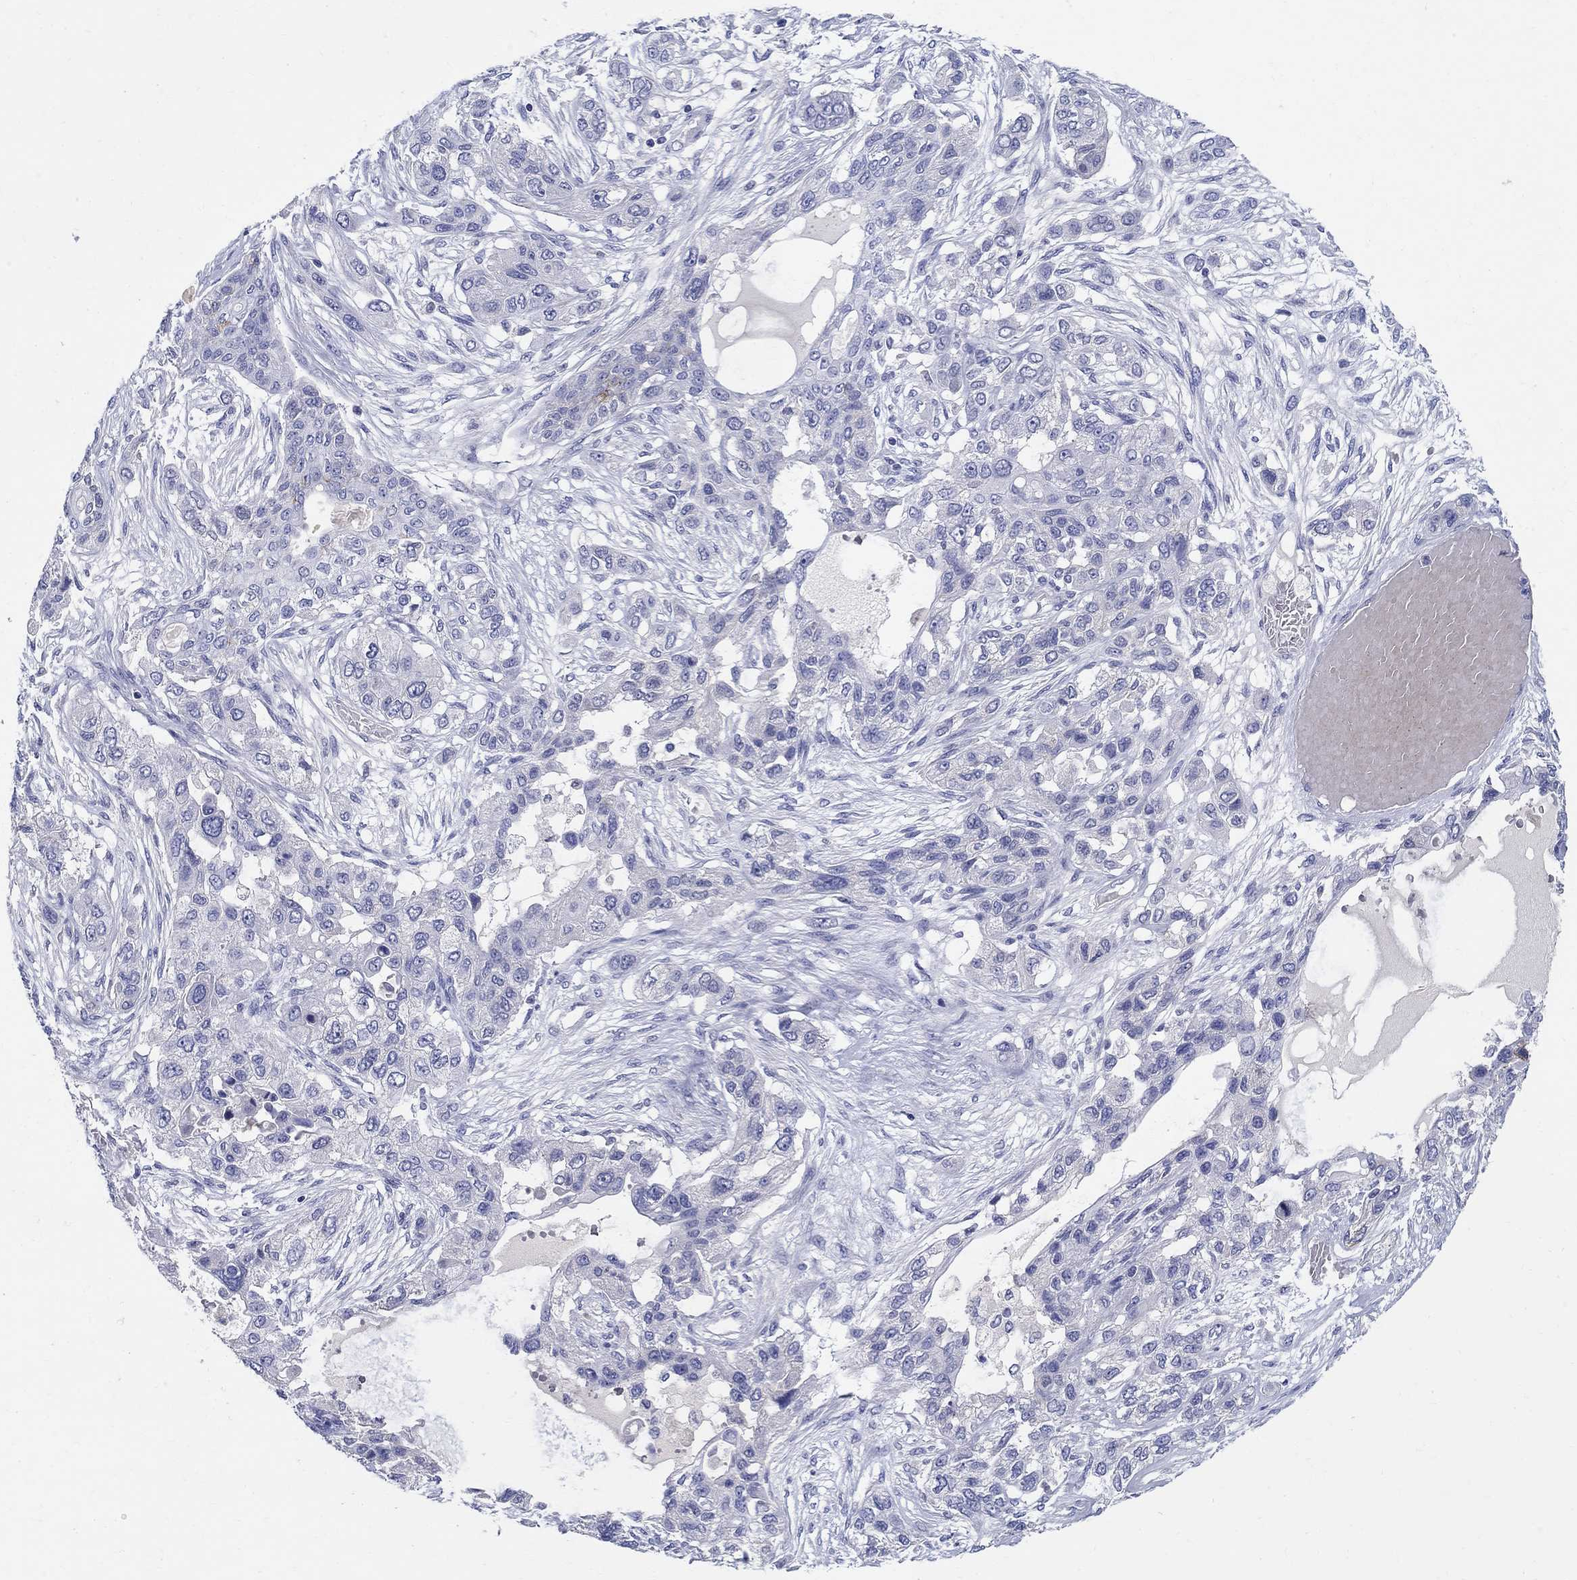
{"staining": {"intensity": "negative", "quantity": "none", "location": "none"}, "tissue": "lung cancer", "cell_type": "Tumor cells", "image_type": "cancer", "snomed": [{"axis": "morphology", "description": "Squamous cell carcinoma, NOS"}, {"axis": "topography", "description": "Lung"}], "caption": "This is an immunohistochemistry (IHC) photomicrograph of human lung squamous cell carcinoma. There is no staining in tumor cells.", "gene": "CRYGD", "patient": {"sex": "female", "age": 70}}